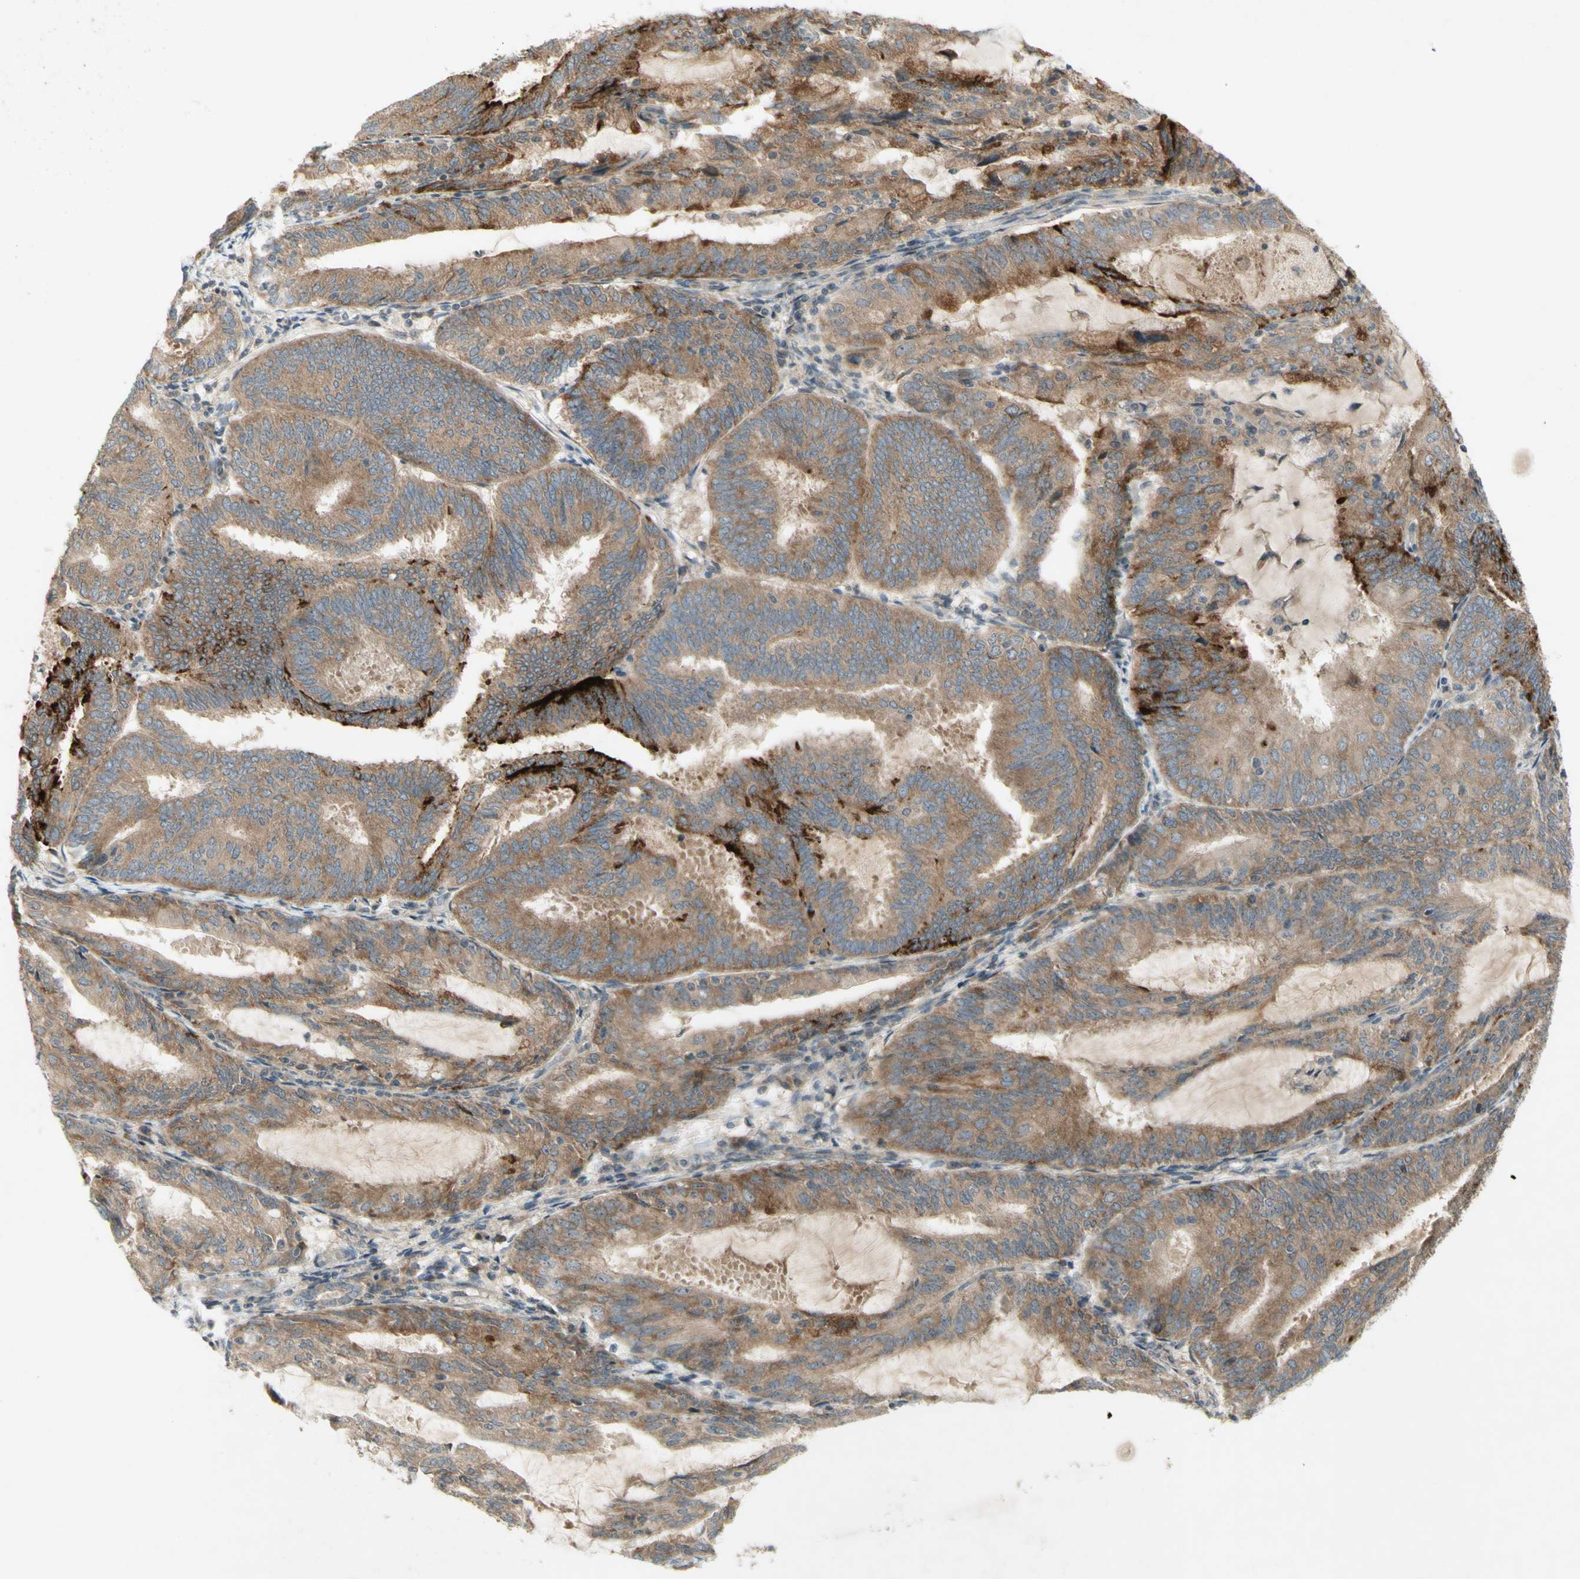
{"staining": {"intensity": "moderate", "quantity": "25%-75%", "location": "cytoplasmic/membranous"}, "tissue": "endometrial cancer", "cell_type": "Tumor cells", "image_type": "cancer", "snomed": [{"axis": "morphology", "description": "Adenocarcinoma, NOS"}, {"axis": "topography", "description": "Endometrium"}], "caption": "This micrograph reveals immunohistochemistry (IHC) staining of adenocarcinoma (endometrial), with medium moderate cytoplasmic/membranous positivity in approximately 25%-75% of tumor cells.", "gene": "ETF1", "patient": {"sex": "female", "age": 81}}